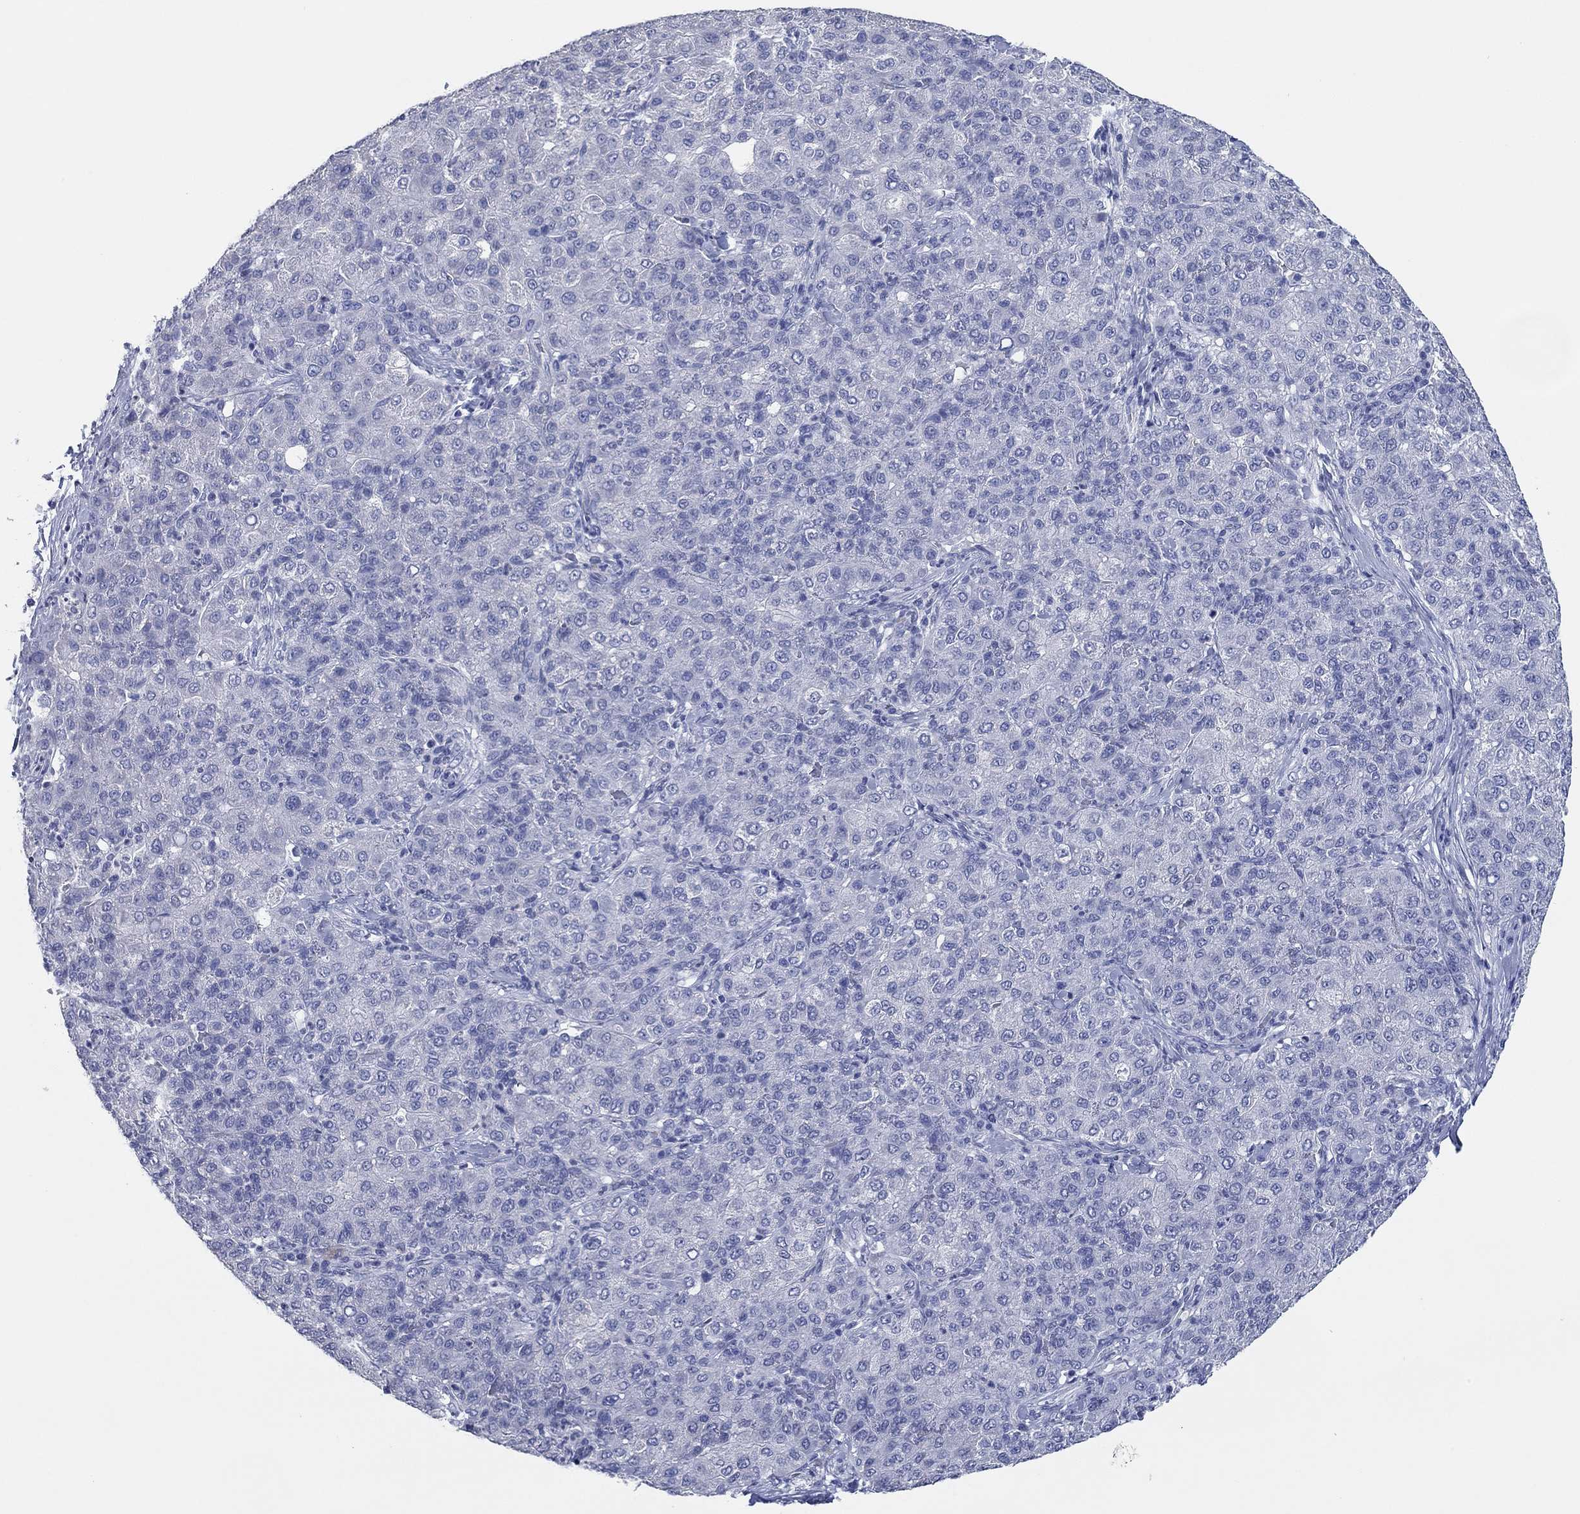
{"staining": {"intensity": "negative", "quantity": "none", "location": "none"}, "tissue": "liver cancer", "cell_type": "Tumor cells", "image_type": "cancer", "snomed": [{"axis": "morphology", "description": "Carcinoma, Hepatocellular, NOS"}, {"axis": "topography", "description": "Liver"}], "caption": "This photomicrograph is of liver cancer (hepatocellular carcinoma) stained with IHC to label a protein in brown with the nuclei are counter-stained blue. There is no expression in tumor cells.", "gene": "POU5F1", "patient": {"sex": "male", "age": 65}}